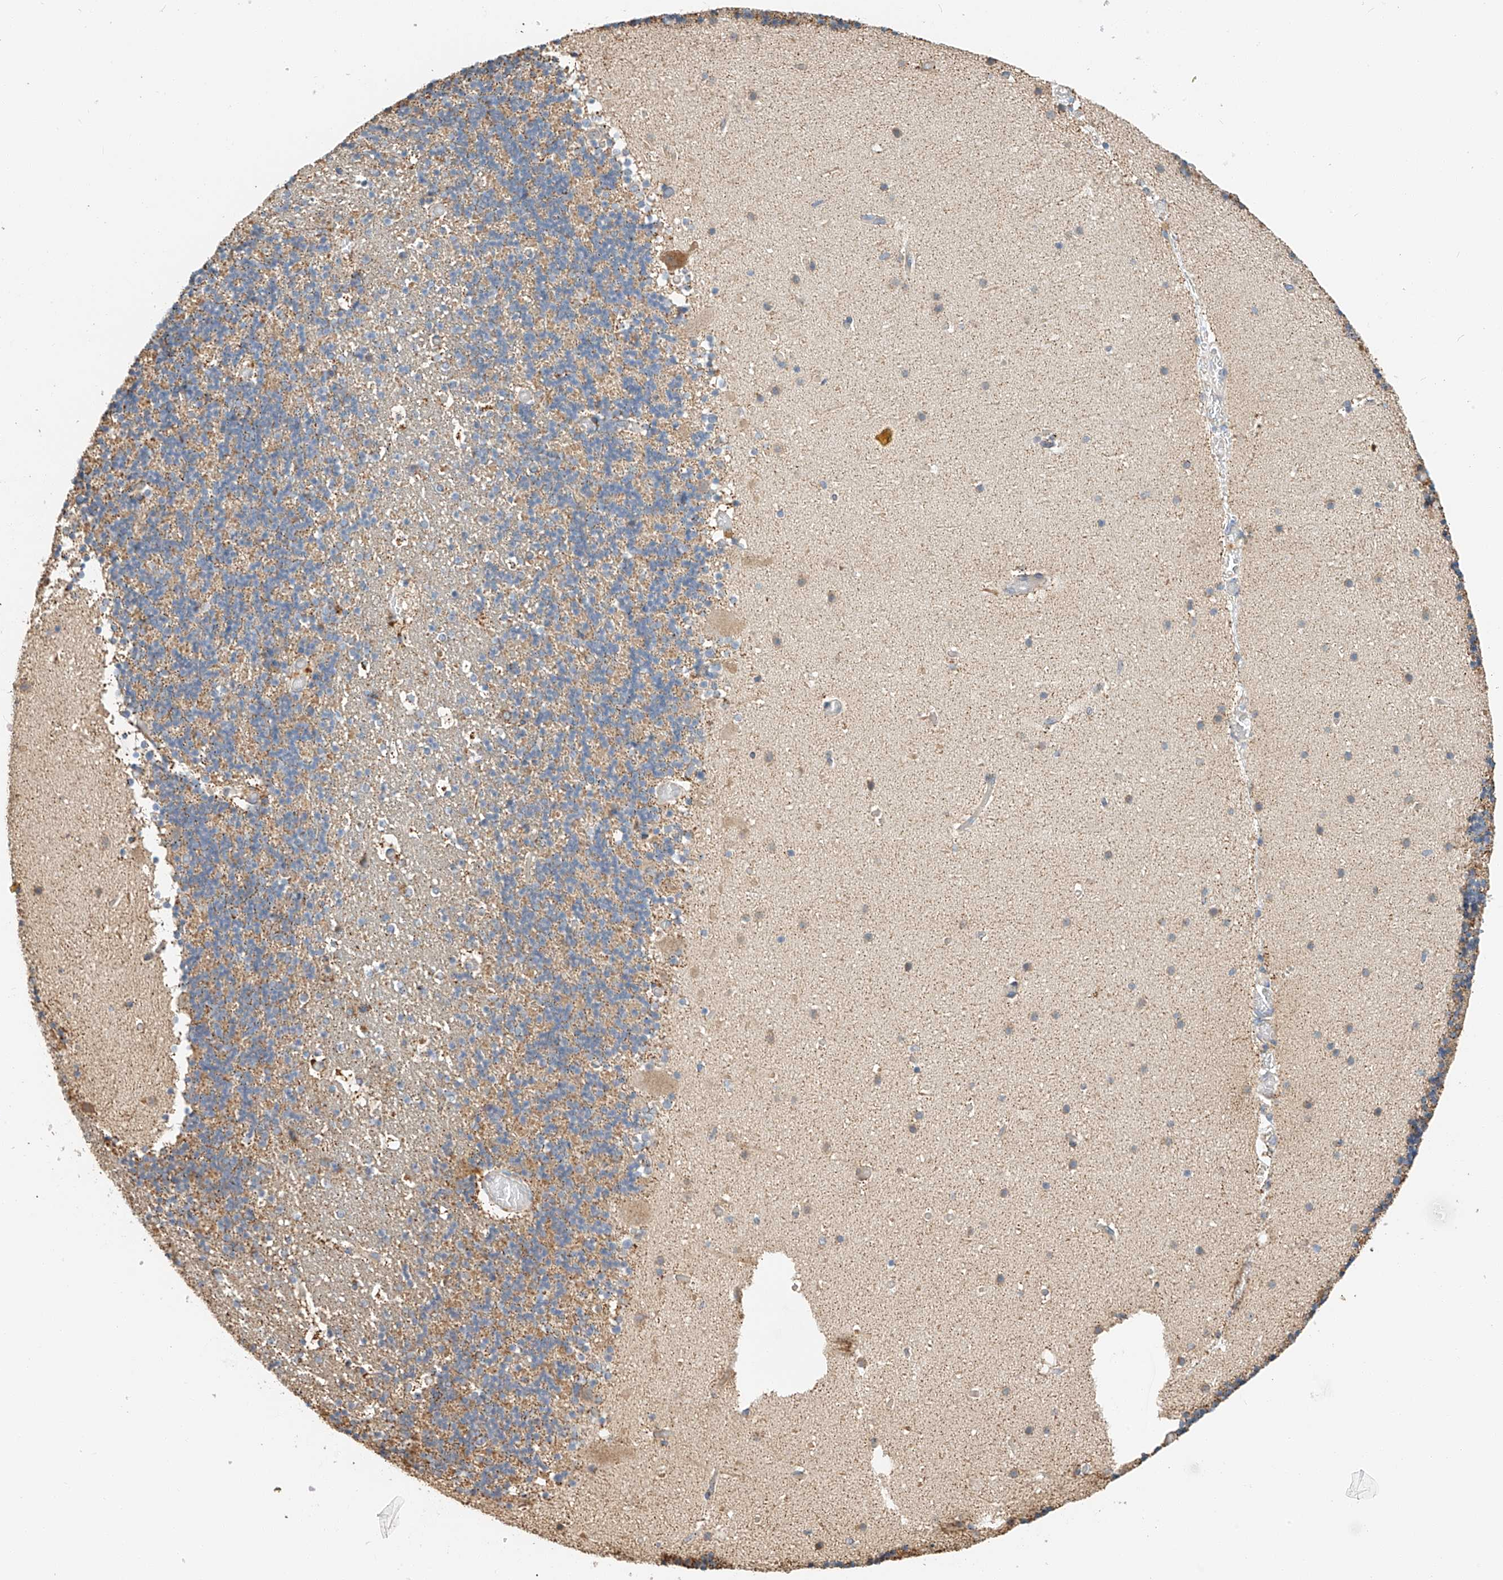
{"staining": {"intensity": "weak", "quantity": "25%-75%", "location": "cytoplasmic/membranous"}, "tissue": "cerebellum", "cell_type": "Cells in granular layer", "image_type": "normal", "snomed": [{"axis": "morphology", "description": "Normal tissue, NOS"}, {"axis": "topography", "description": "Cerebellum"}], "caption": "Cerebellum was stained to show a protein in brown. There is low levels of weak cytoplasmic/membranous positivity in about 25%-75% of cells in granular layer.", "gene": "YIPF7", "patient": {"sex": "male", "age": 57}}